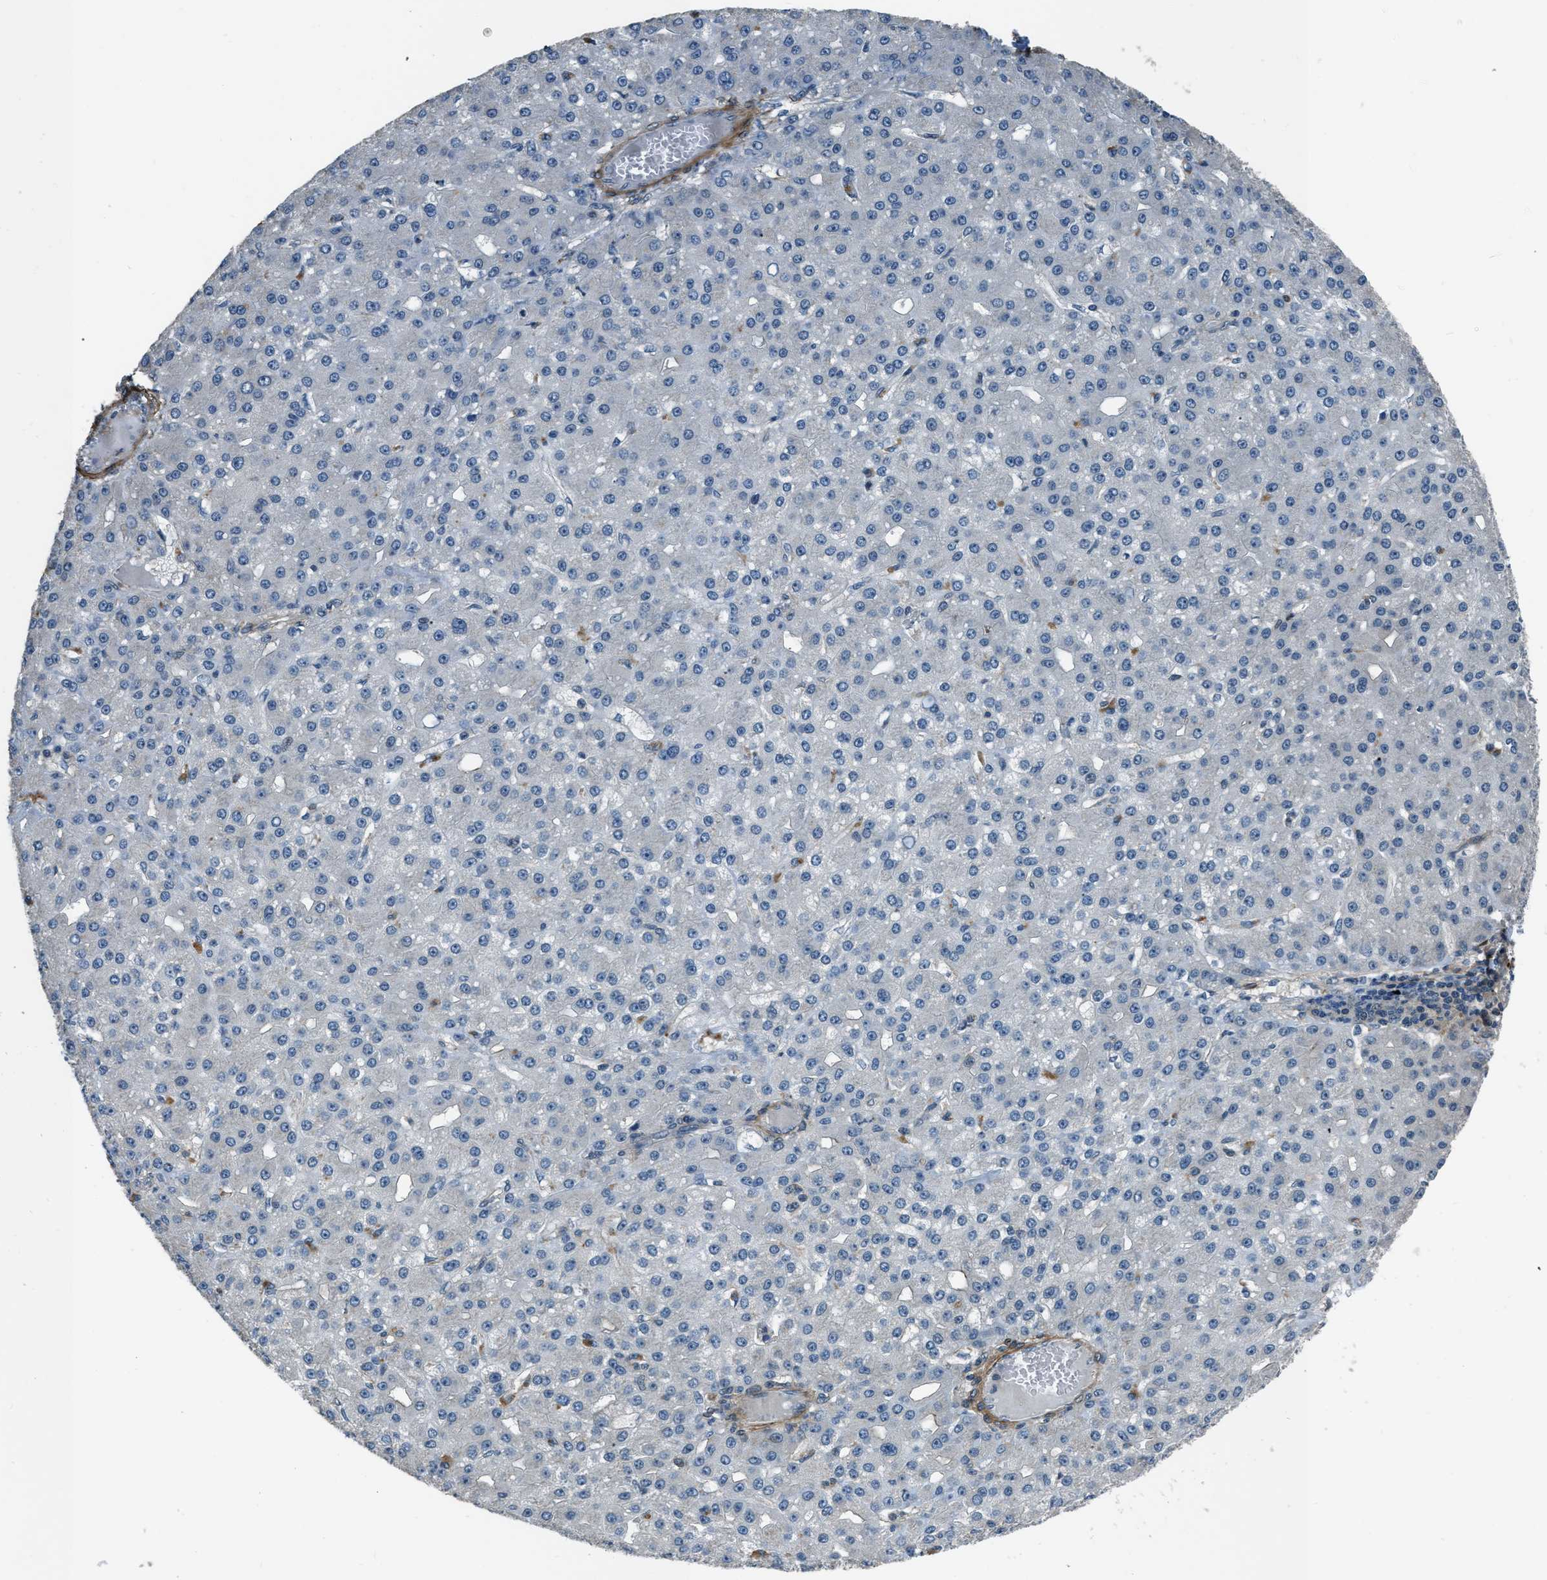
{"staining": {"intensity": "negative", "quantity": "none", "location": "none"}, "tissue": "liver cancer", "cell_type": "Tumor cells", "image_type": "cancer", "snomed": [{"axis": "morphology", "description": "Carcinoma, Hepatocellular, NOS"}, {"axis": "topography", "description": "Liver"}], "caption": "Hepatocellular carcinoma (liver) was stained to show a protein in brown. There is no significant positivity in tumor cells.", "gene": "NUDCD3", "patient": {"sex": "male", "age": 67}}